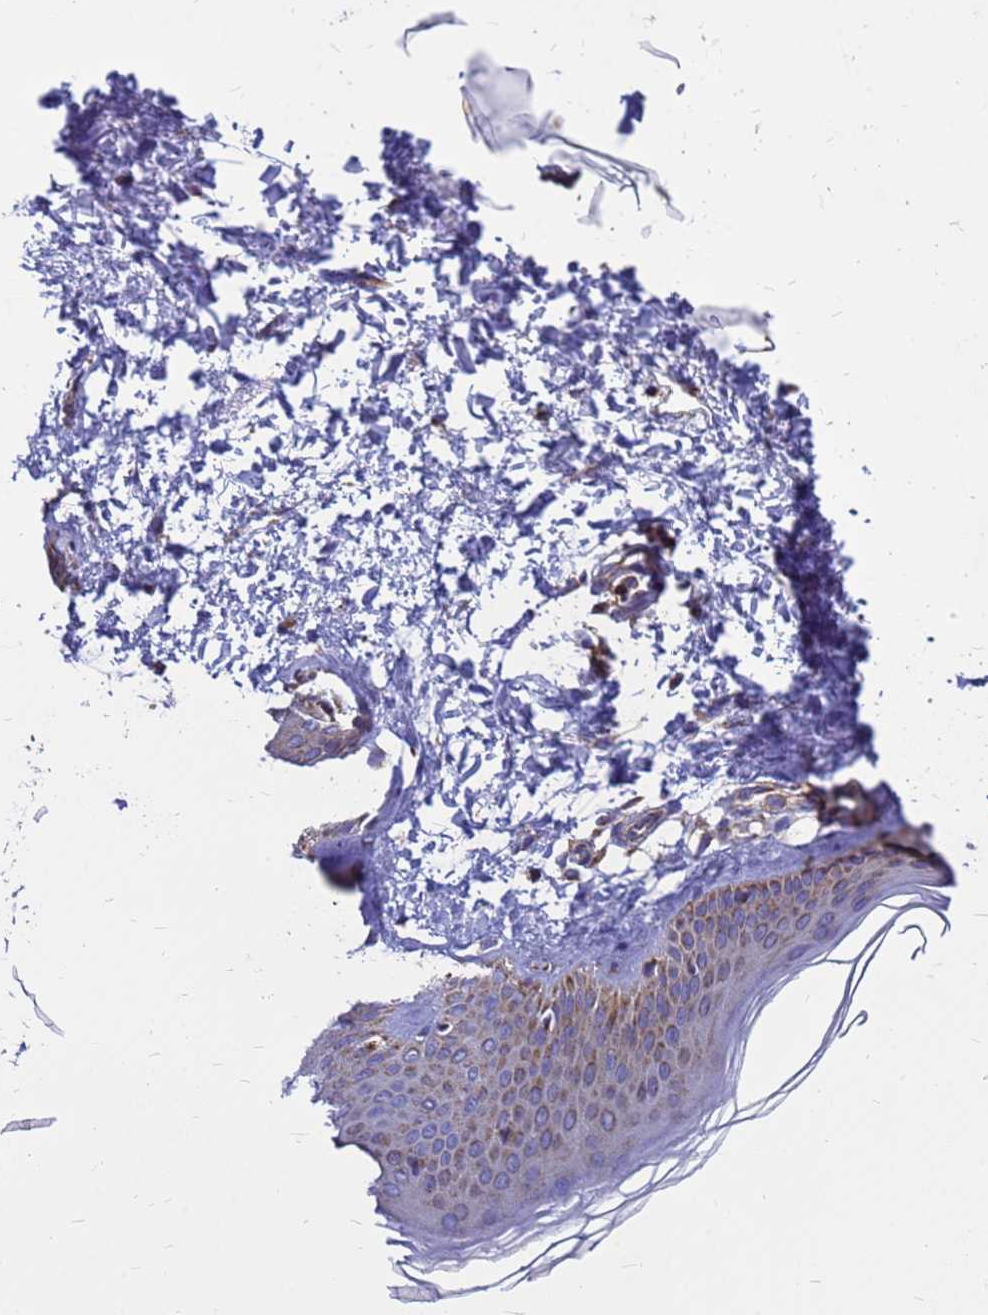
{"staining": {"intensity": "weak", "quantity": "<25%", "location": "cytoplasmic/membranous"}, "tissue": "skin", "cell_type": "Fibroblasts", "image_type": "normal", "snomed": [{"axis": "morphology", "description": "Normal tissue, NOS"}, {"axis": "topography", "description": "Skin"}], "caption": "Normal skin was stained to show a protein in brown. There is no significant positivity in fibroblasts. The staining is performed using DAB (3,3'-diaminobenzidine) brown chromogen with nuclei counter-stained in using hematoxylin.", "gene": "CMC4", "patient": {"sex": "female", "age": 27}}